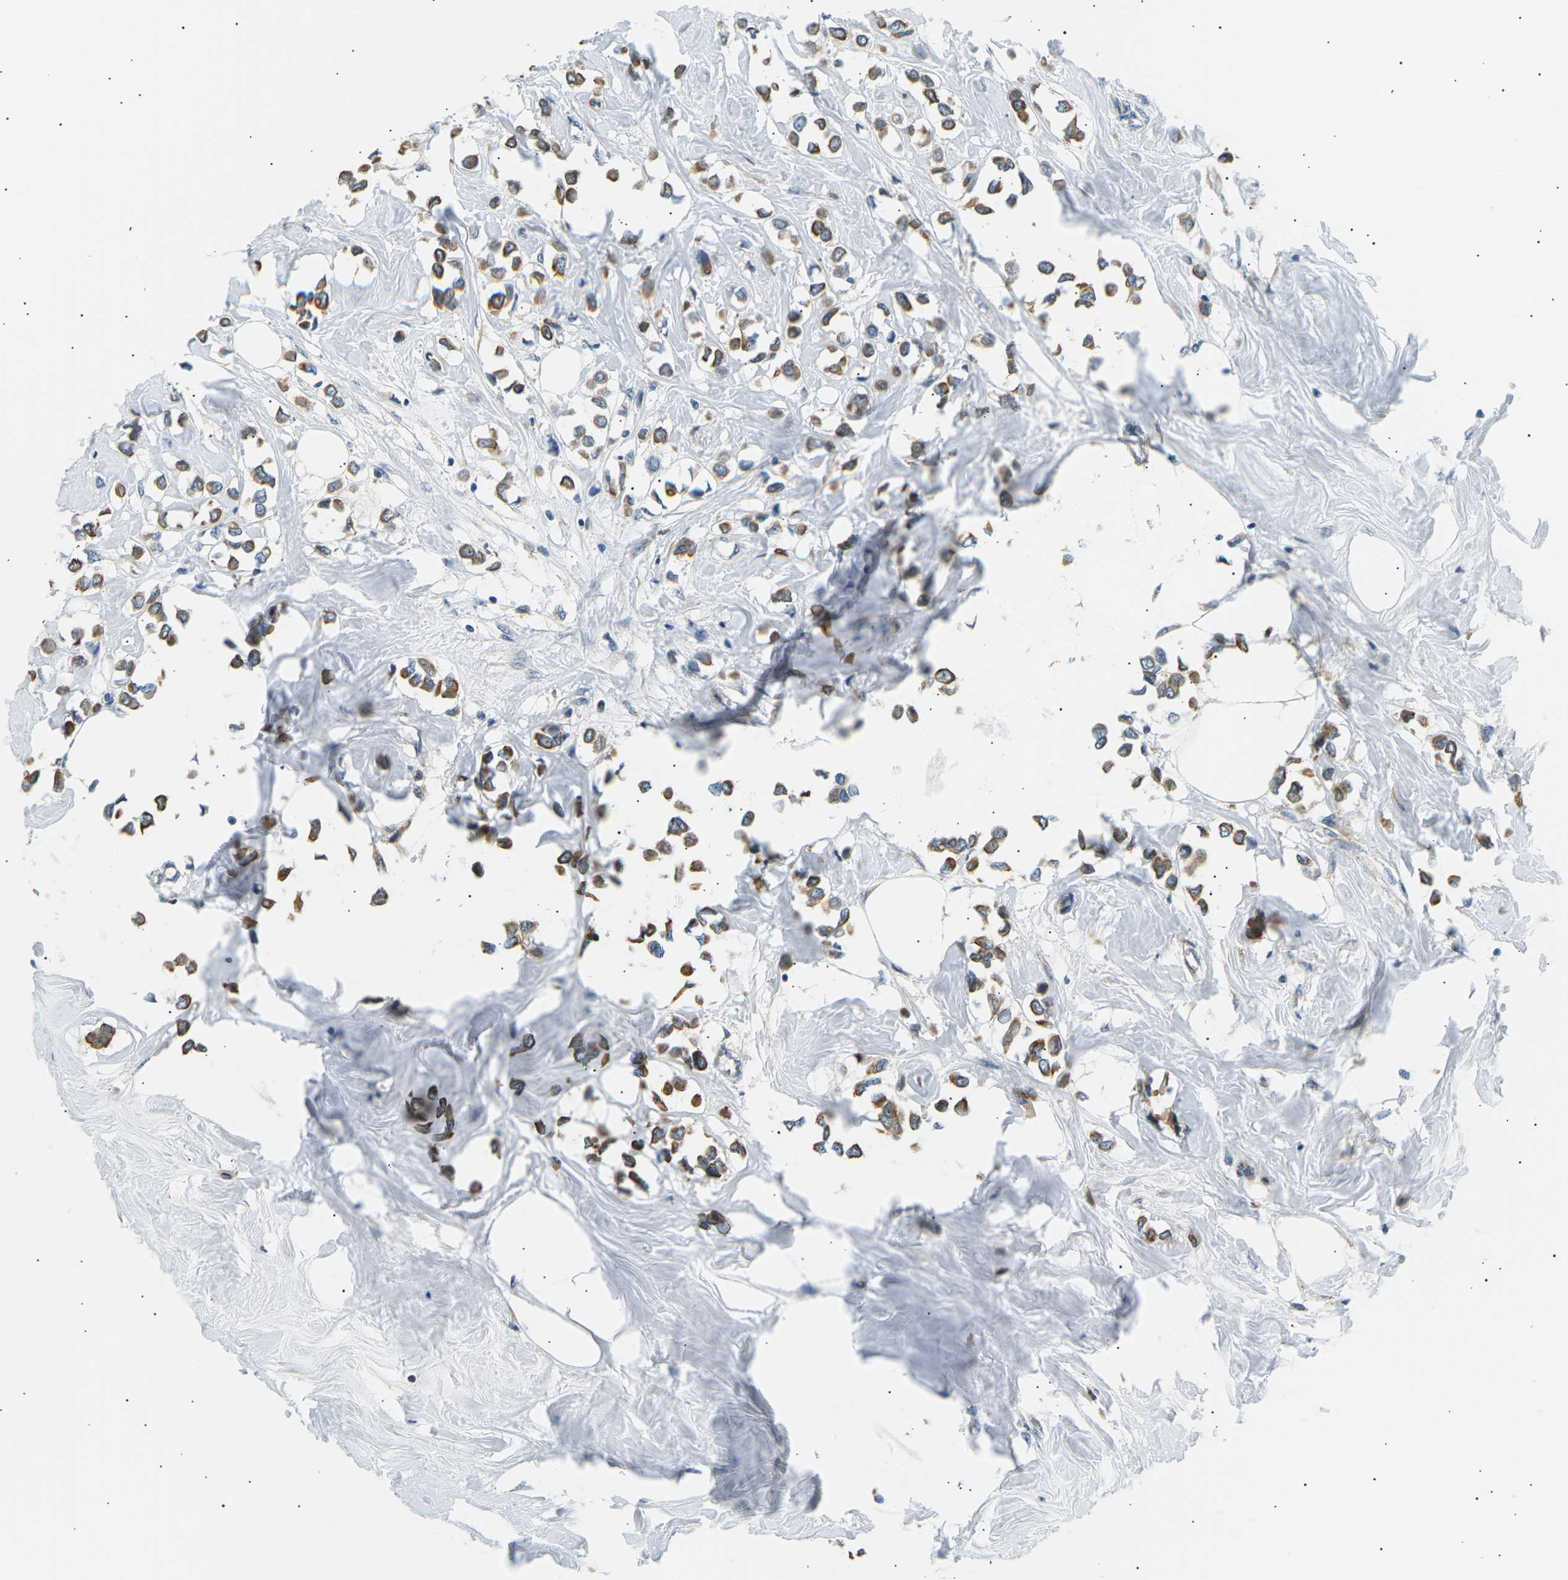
{"staining": {"intensity": "moderate", "quantity": ">75%", "location": "cytoplasmic/membranous"}, "tissue": "breast cancer", "cell_type": "Tumor cells", "image_type": "cancer", "snomed": [{"axis": "morphology", "description": "Lobular carcinoma"}, {"axis": "topography", "description": "Breast"}], "caption": "Approximately >75% of tumor cells in breast cancer exhibit moderate cytoplasmic/membranous protein expression as visualized by brown immunohistochemical staining.", "gene": "TBC1D8", "patient": {"sex": "female", "age": 51}}